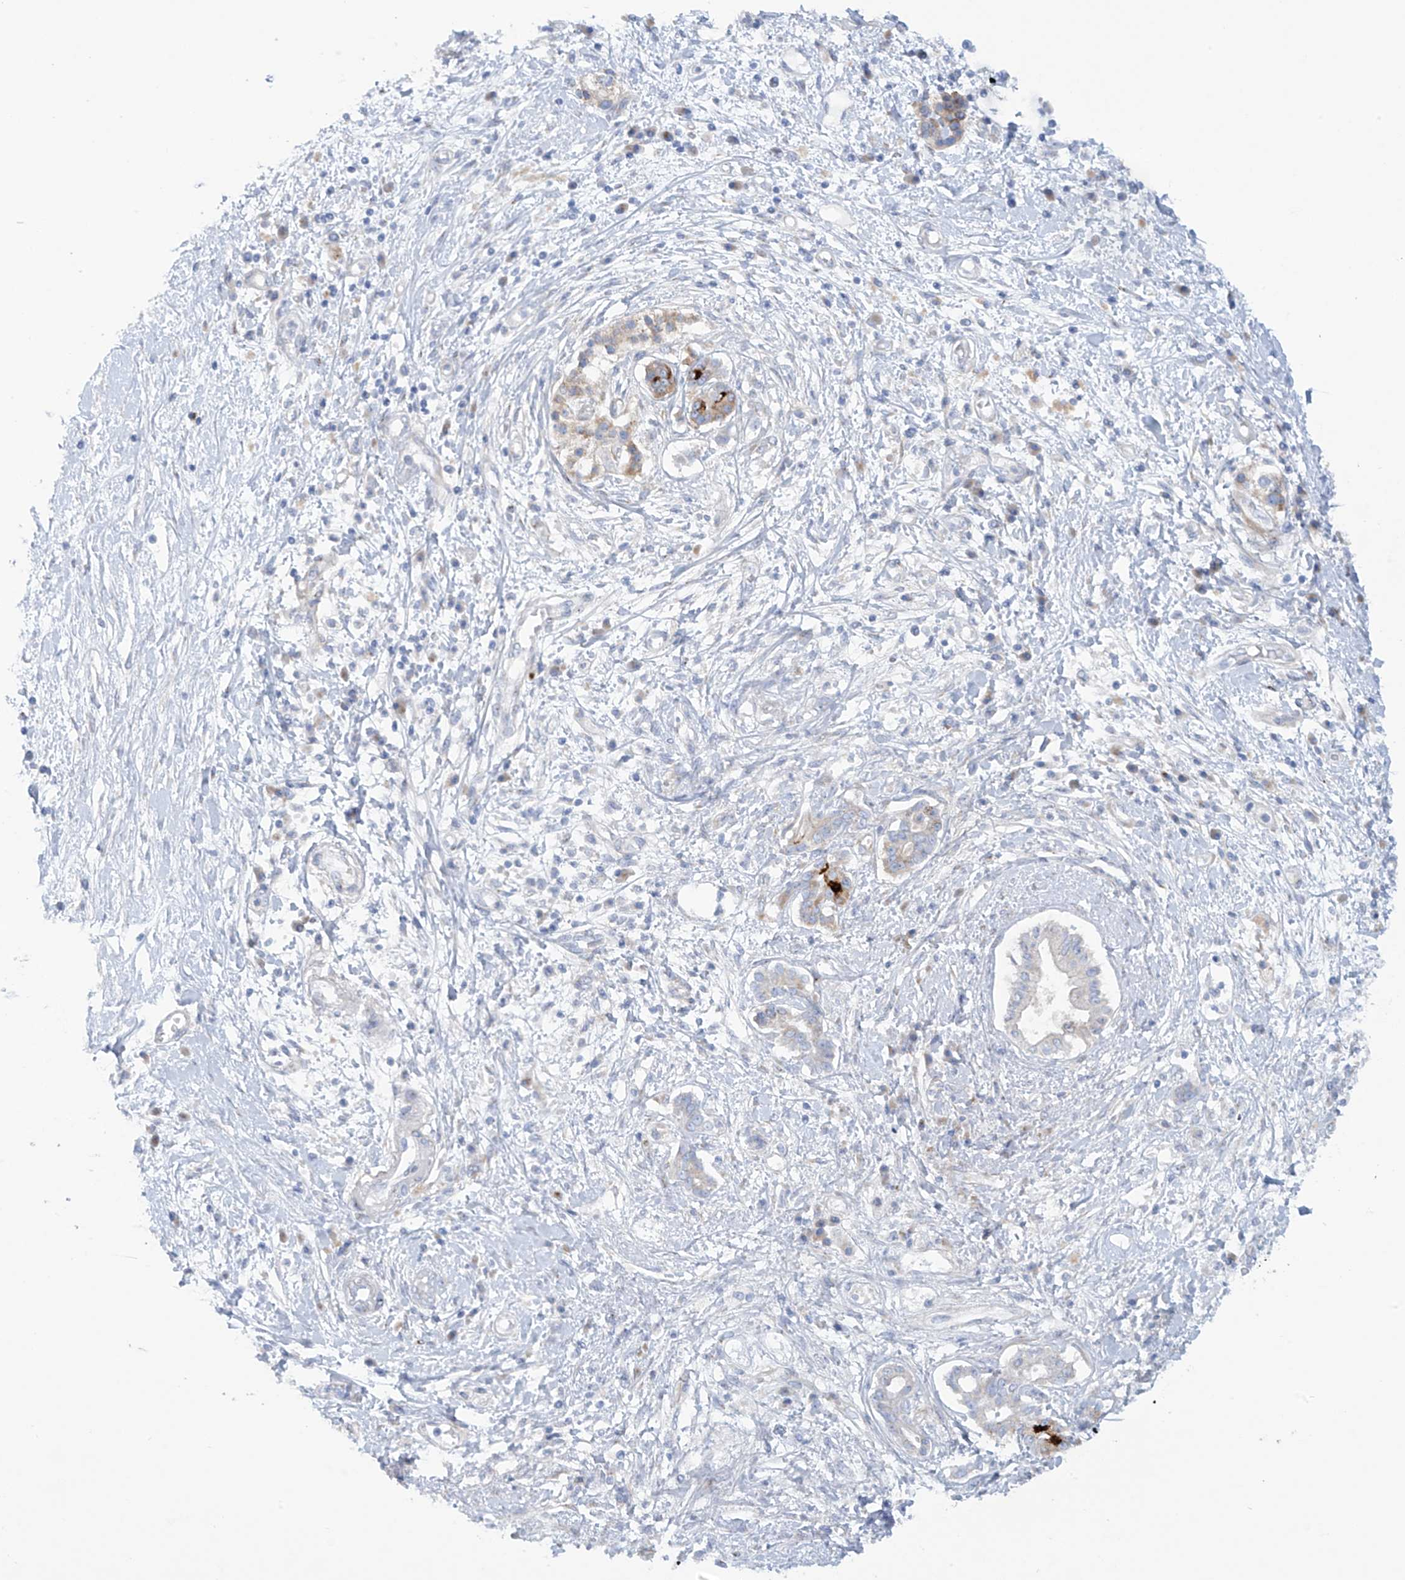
{"staining": {"intensity": "negative", "quantity": "none", "location": "none"}, "tissue": "pancreatic cancer", "cell_type": "Tumor cells", "image_type": "cancer", "snomed": [{"axis": "morphology", "description": "Adenocarcinoma, NOS"}, {"axis": "topography", "description": "Pancreas"}], "caption": "An image of pancreatic cancer stained for a protein displays no brown staining in tumor cells.", "gene": "TRMT2B", "patient": {"sex": "female", "age": 56}}